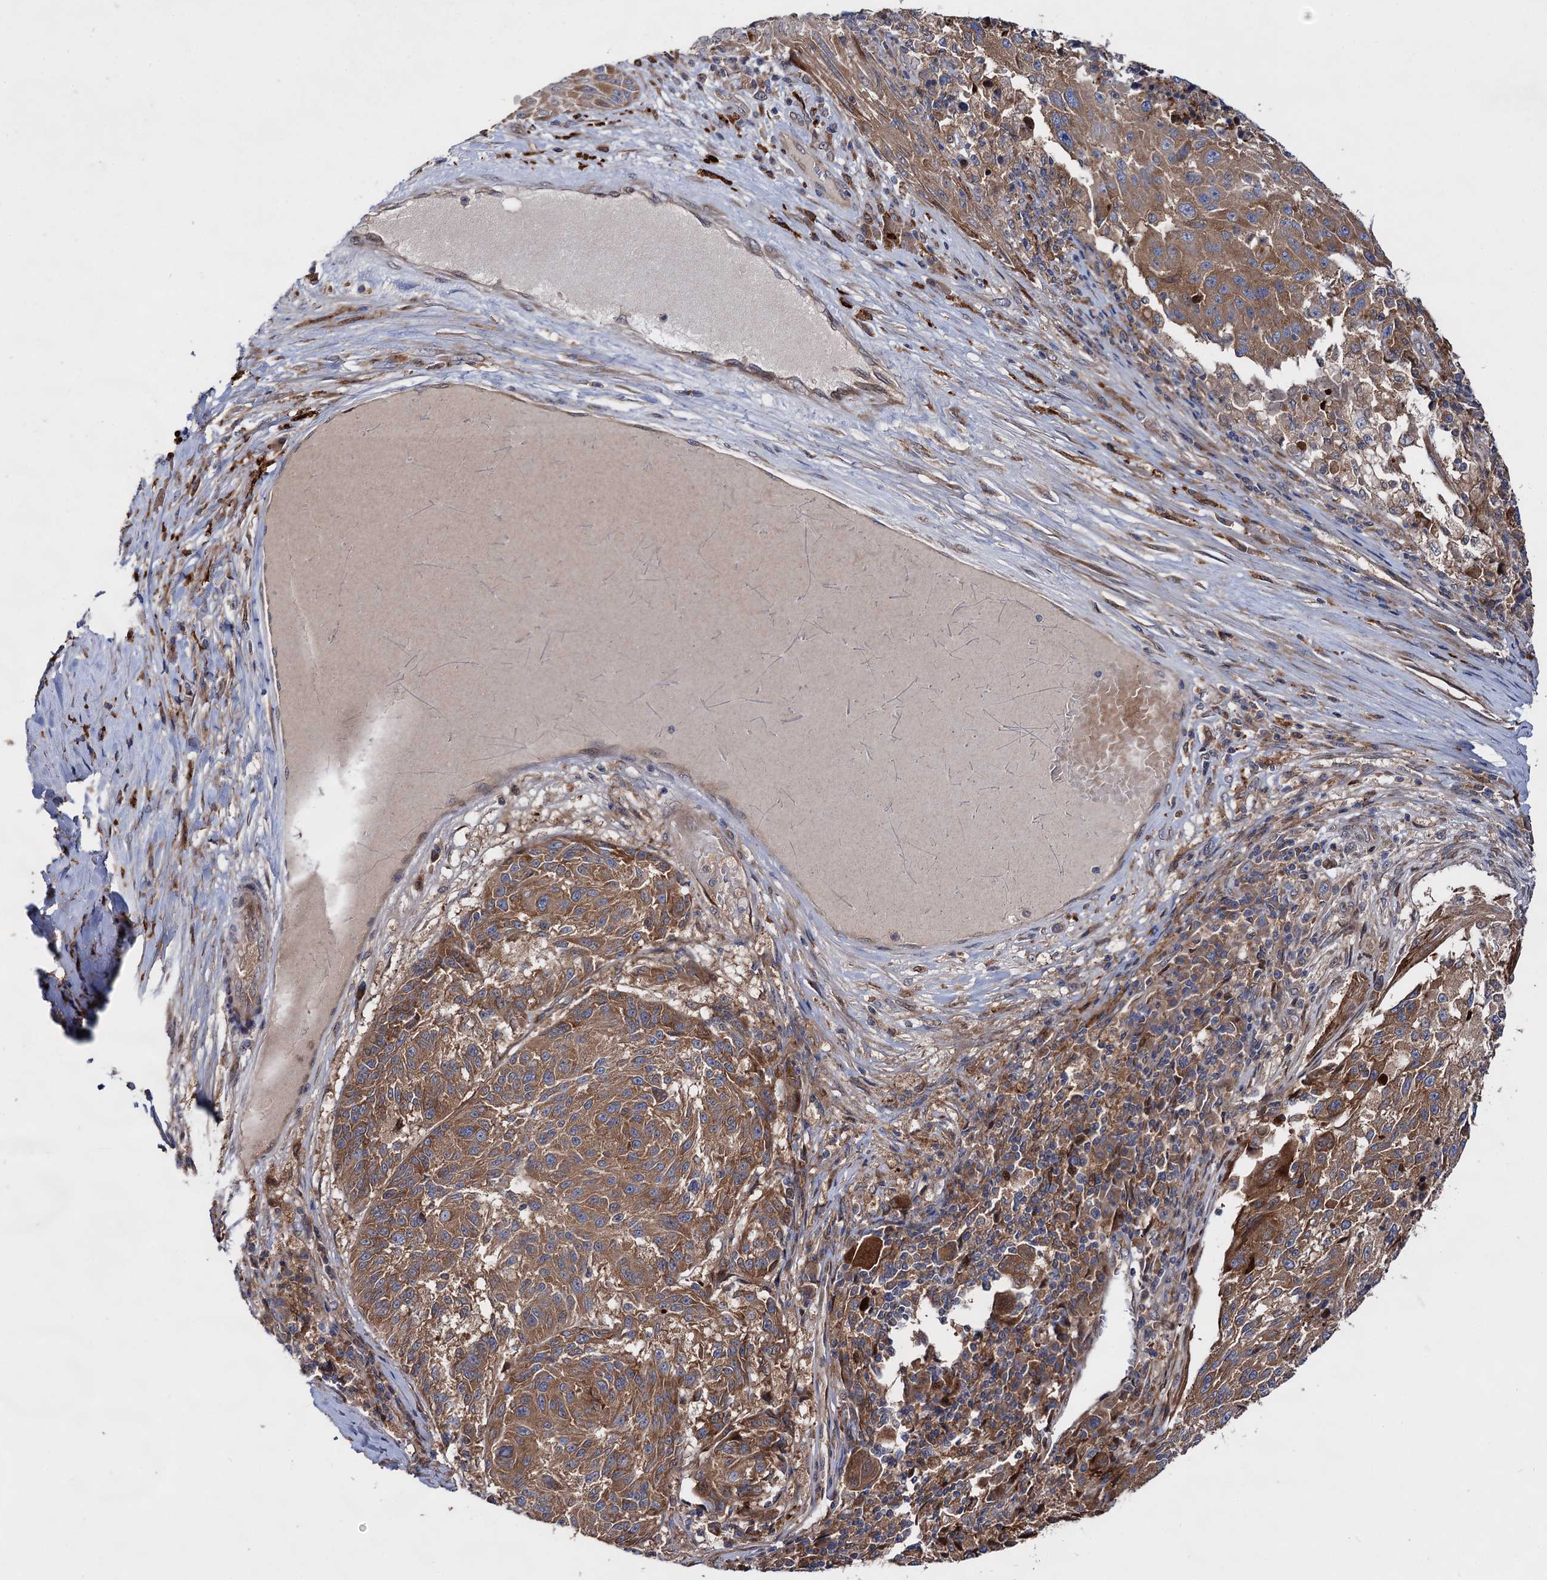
{"staining": {"intensity": "moderate", "quantity": ">75%", "location": "cytoplasmic/membranous"}, "tissue": "melanoma", "cell_type": "Tumor cells", "image_type": "cancer", "snomed": [{"axis": "morphology", "description": "Malignant melanoma, NOS"}, {"axis": "topography", "description": "Skin"}], "caption": "Immunohistochemical staining of malignant melanoma demonstrates medium levels of moderate cytoplasmic/membranous protein staining in about >75% of tumor cells.", "gene": "NAA25", "patient": {"sex": "male", "age": 53}}